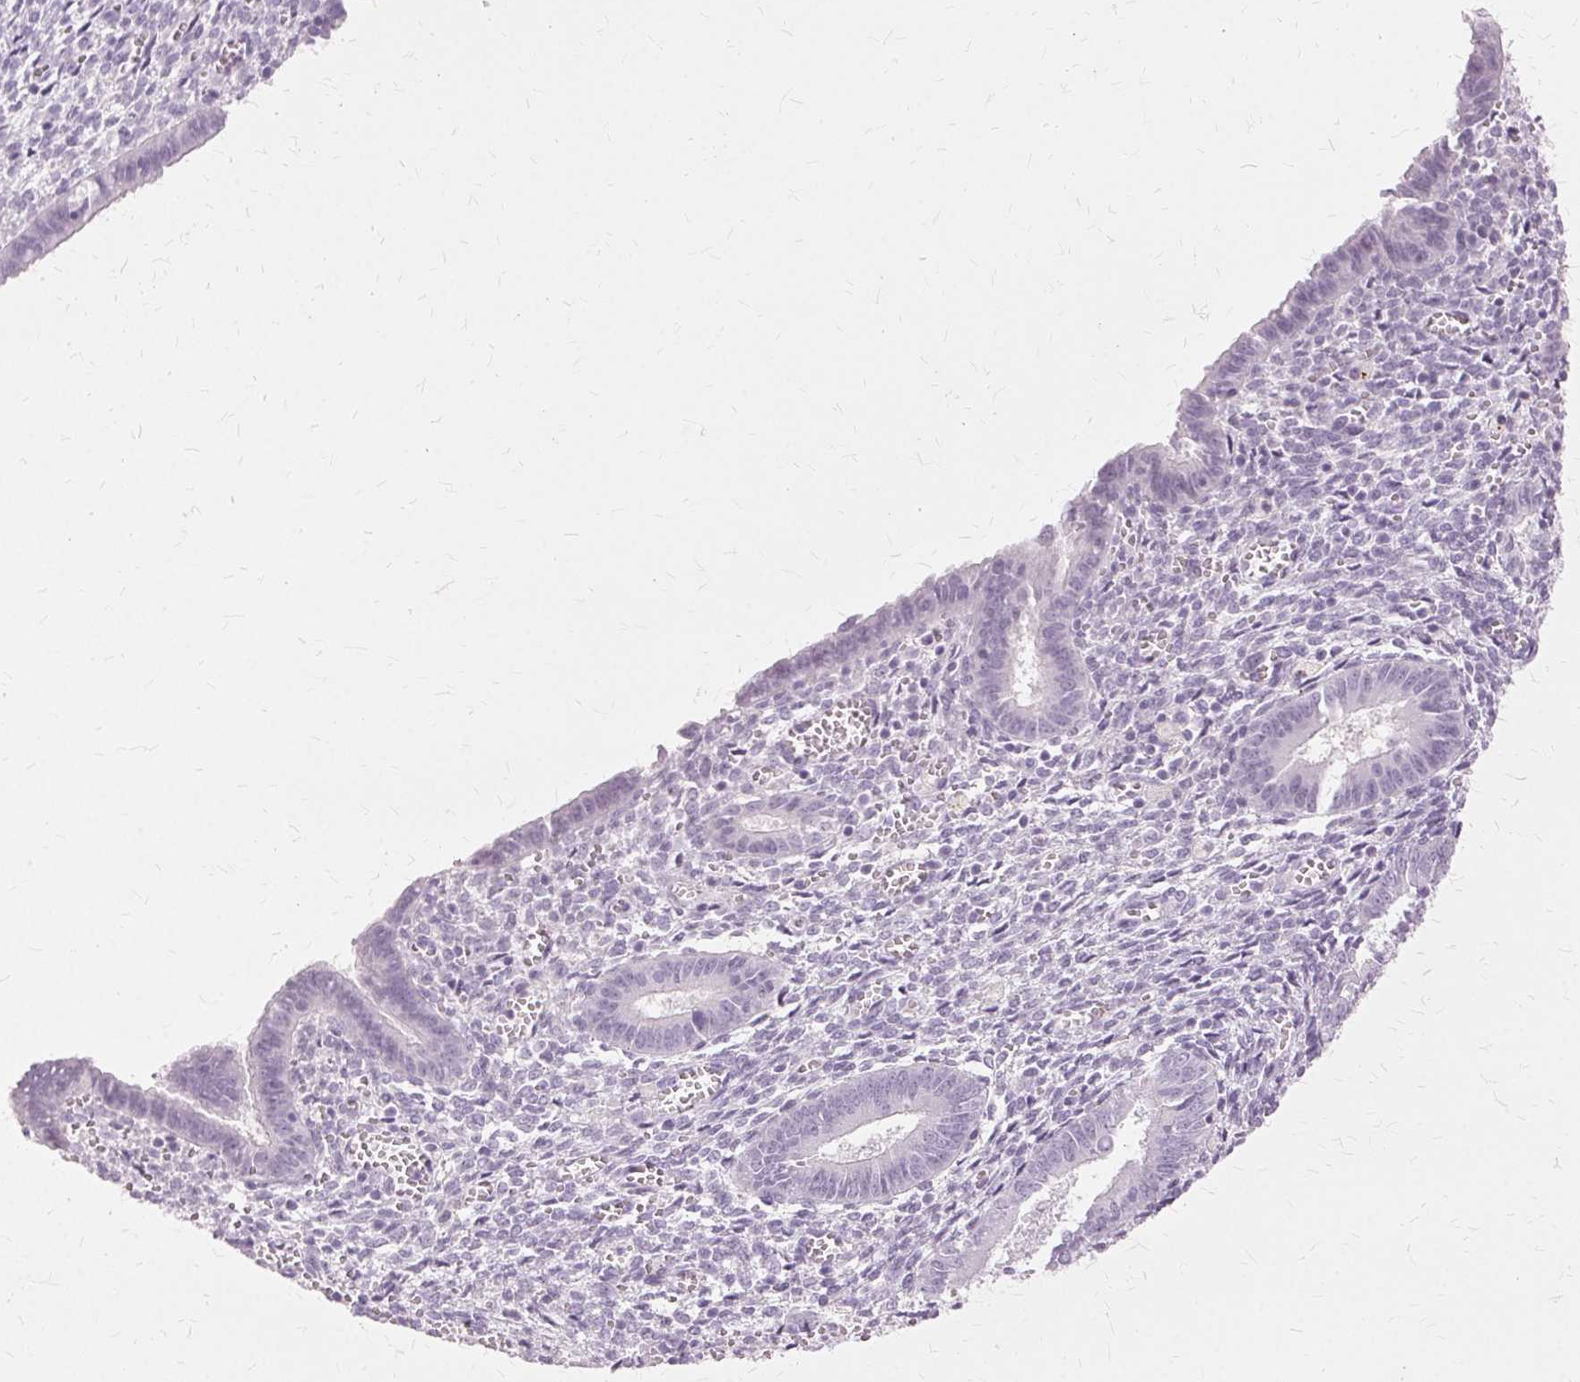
{"staining": {"intensity": "negative", "quantity": "none", "location": "none"}, "tissue": "endometrium", "cell_type": "Cells in endometrial stroma", "image_type": "normal", "snomed": [{"axis": "morphology", "description": "Normal tissue, NOS"}, {"axis": "topography", "description": "Endometrium"}], "caption": "Photomicrograph shows no protein expression in cells in endometrial stroma of normal endometrium. (DAB (3,3'-diaminobenzidine) immunohistochemistry, high magnification).", "gene": "SLC45A3", "patient": {"sex": "female", "age": 25}}